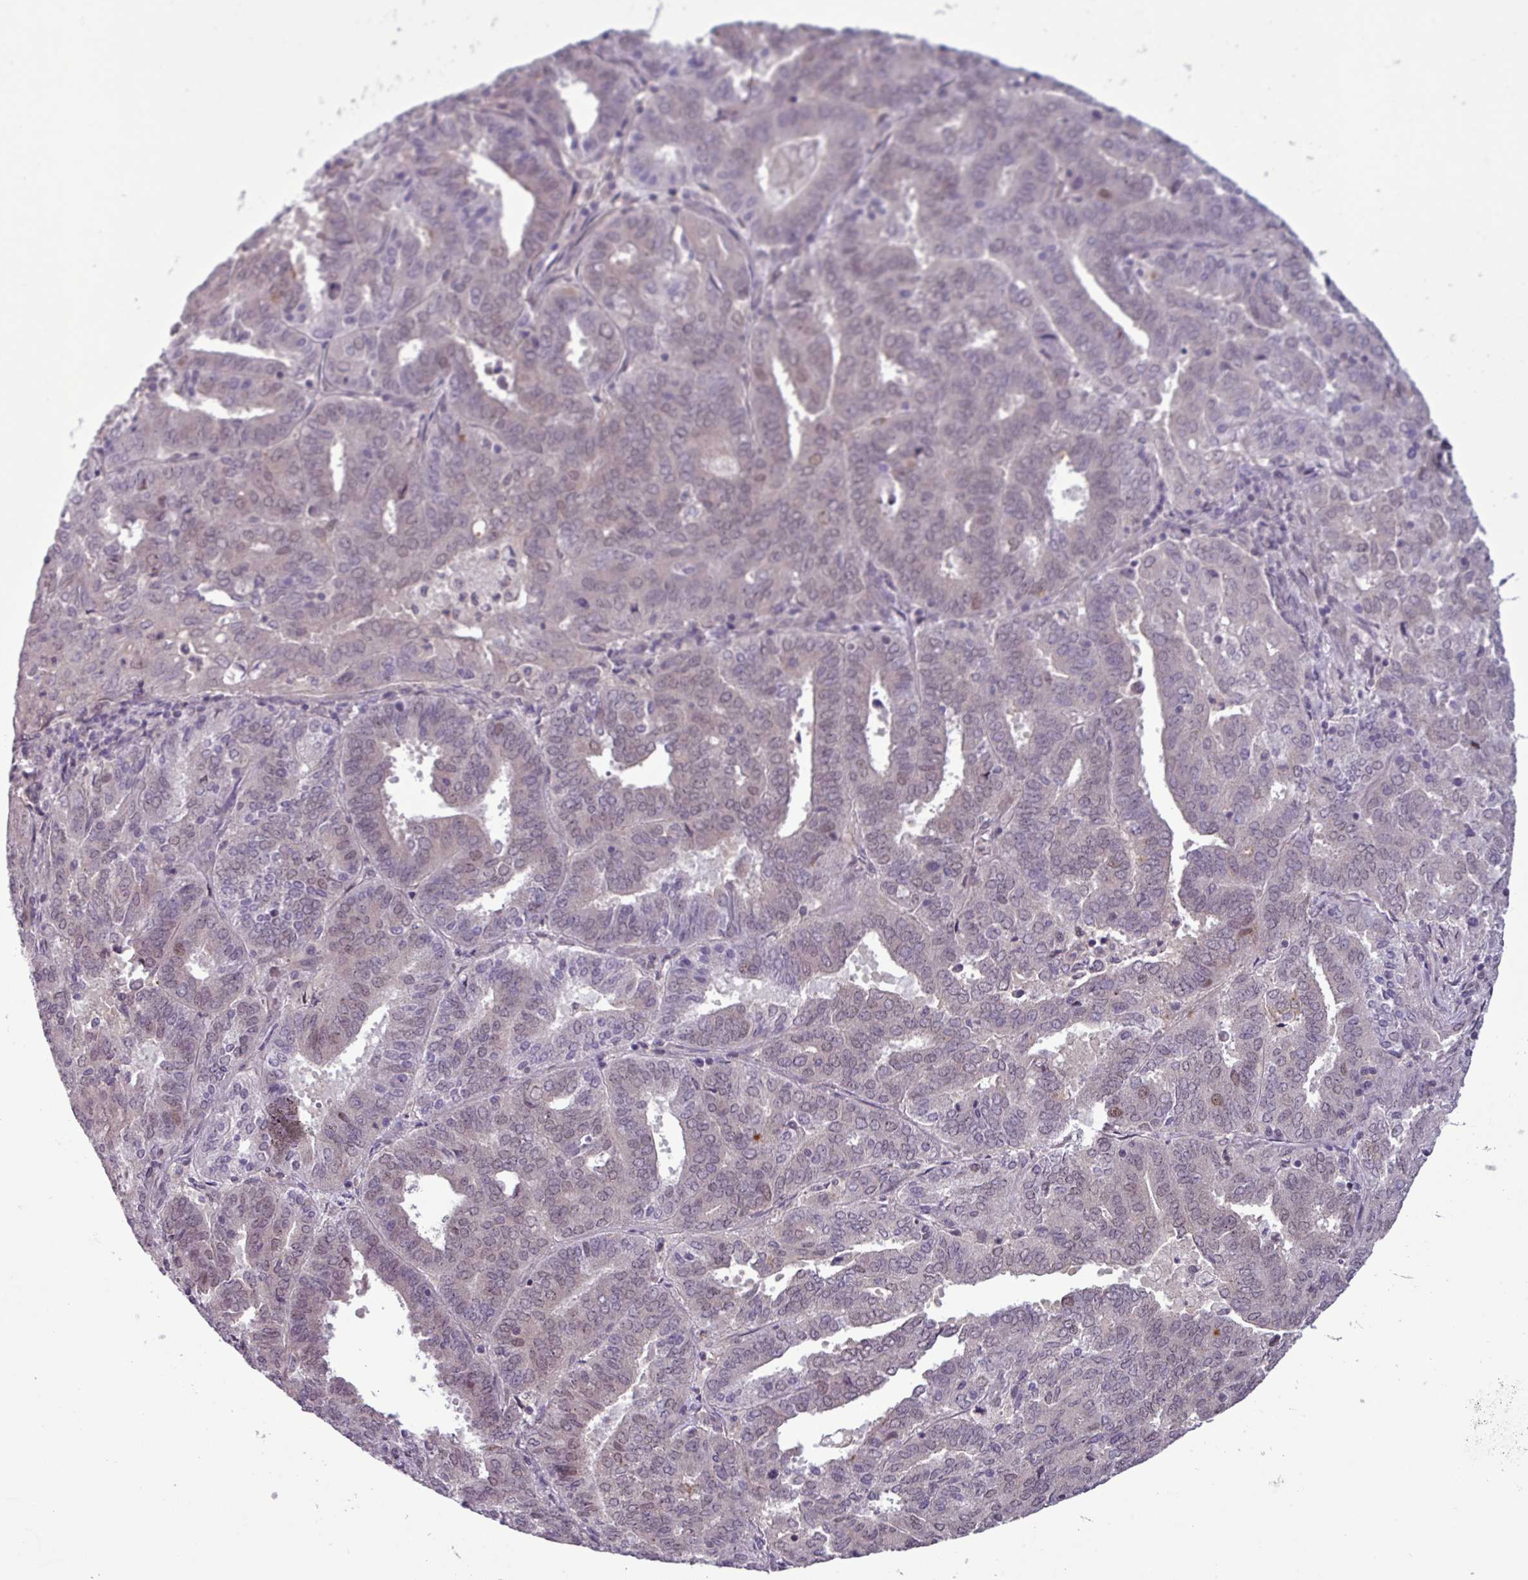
{"staining": {"intensity": "weak", "quantity": "<25%", "location": "nuclear"}, "tissue": "endometrial cancer", "cell_type": "Tumor cells", "image_type": "cancer", "snomed": [{"axis": "morphology", "description": "Adenocarcinoma, NOS"}, {"axis": "topography", "description": "Endometrium"}], "caption": "Endometrial cancer was stained to show a protein in brown. There is no significant staining in tumor cells. (Immunohistochemistry (ihc), brightfield microscopy, high magnification).", "gene": "NPFFR1", "patient": {"sex": "female", "age": 72}}